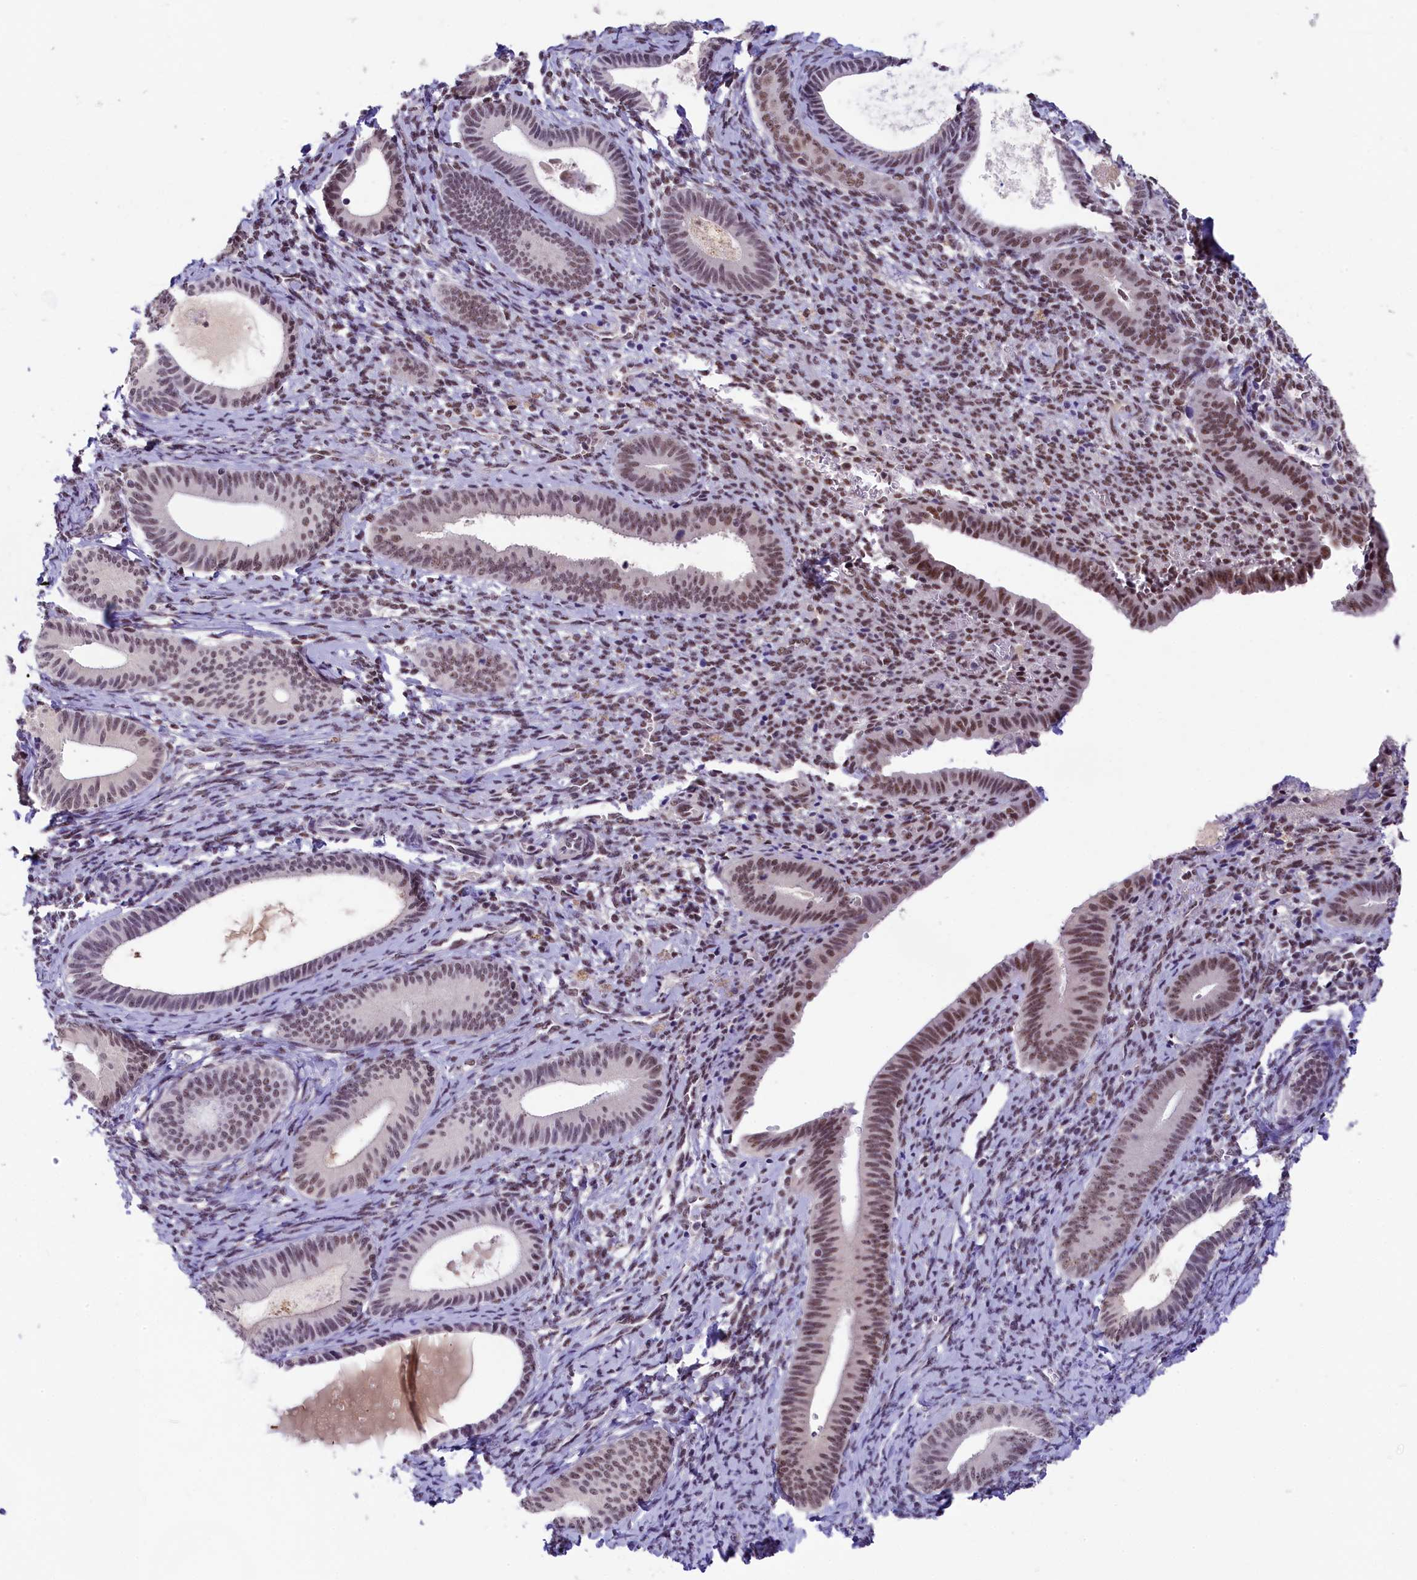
{"staining": {"intensity": "moderate", "quantity": "25%-75%", "location": "nuclear"}, "tissue": "endometrium", "cell_type": "Cells in endometrial stroma", "image_type": "normal", "snomed": [{"axis": "morphology", "description": "Normal tissue, NOS"}, {"axis": "topography", "description": "Endometrium"}], "caption": "Immunohistochemistry (IHC) of normal human endometrium exhibits medium levels of moderate nuclear expression in approximately 25%-75% of cells in endometrial stroma. The protein is stained brown, and the nuclei are stained in blue (DAB IHC with brightfield microscopy, high magnification).", "gene": "ZC3H4", "patient": {"sex": "female", "age": 65}}